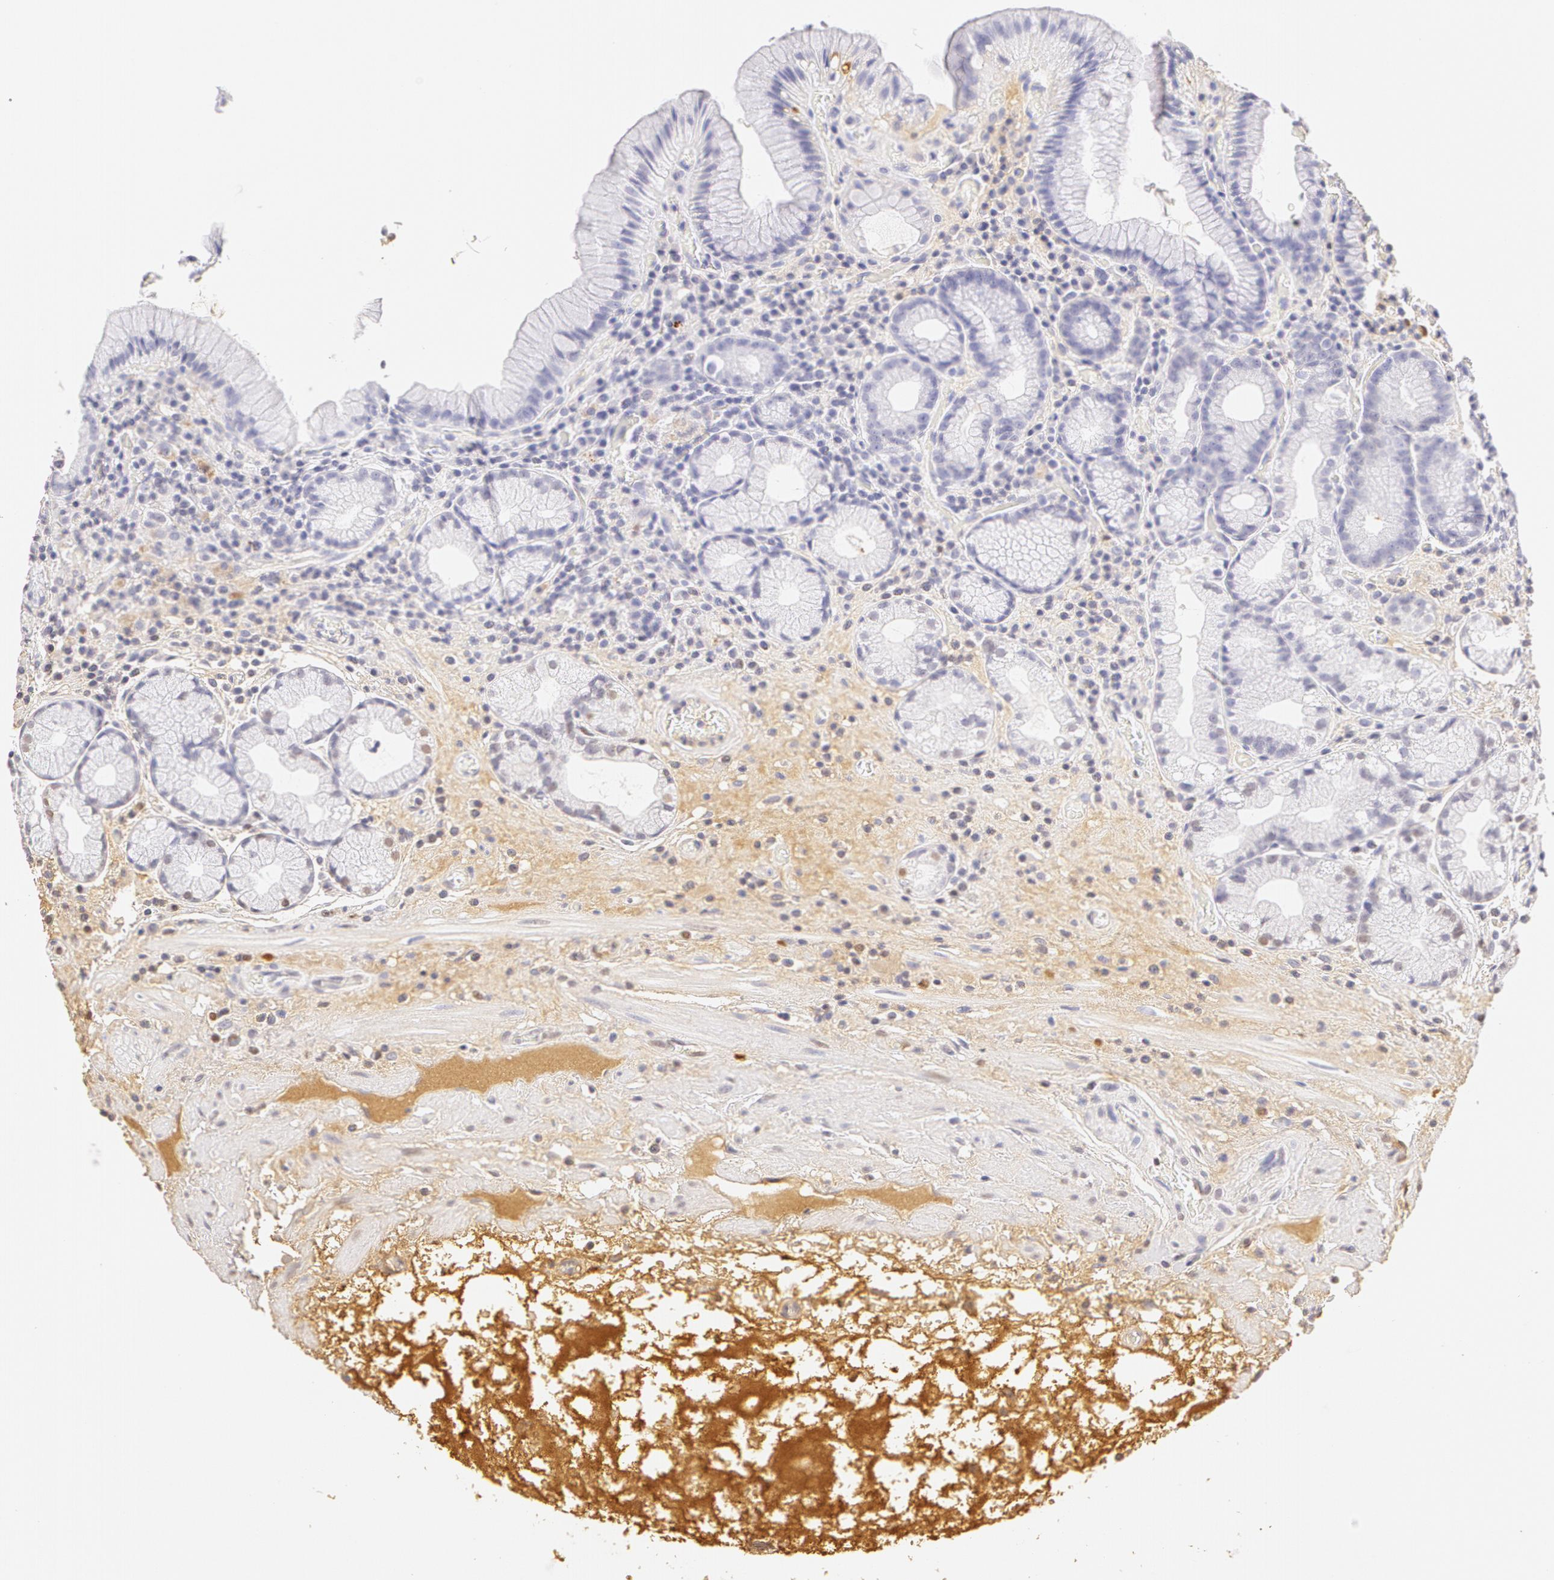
{"staining": {"intensity": "negative", "quantity": "none", "location": "none"}, "tissue": "stomach", "cell_type": "Glandular cells", "image_type": "normal", "snomed": [{"axis": "morphology", "description": "Normal tissue, NOS"}, {"axis": "topography", "description": "Stomach, lower"}, {"axis": "topography", "description": "Duodenum"}], "caption": "High magnification brightfield microscopy of benign stomach stained with DAB (brown) and counterstained with hematoxylin (blue): glandular cells show no significant positivity.", "gene": "AHSG", "patient": {"sex": "male", "age": 84}}